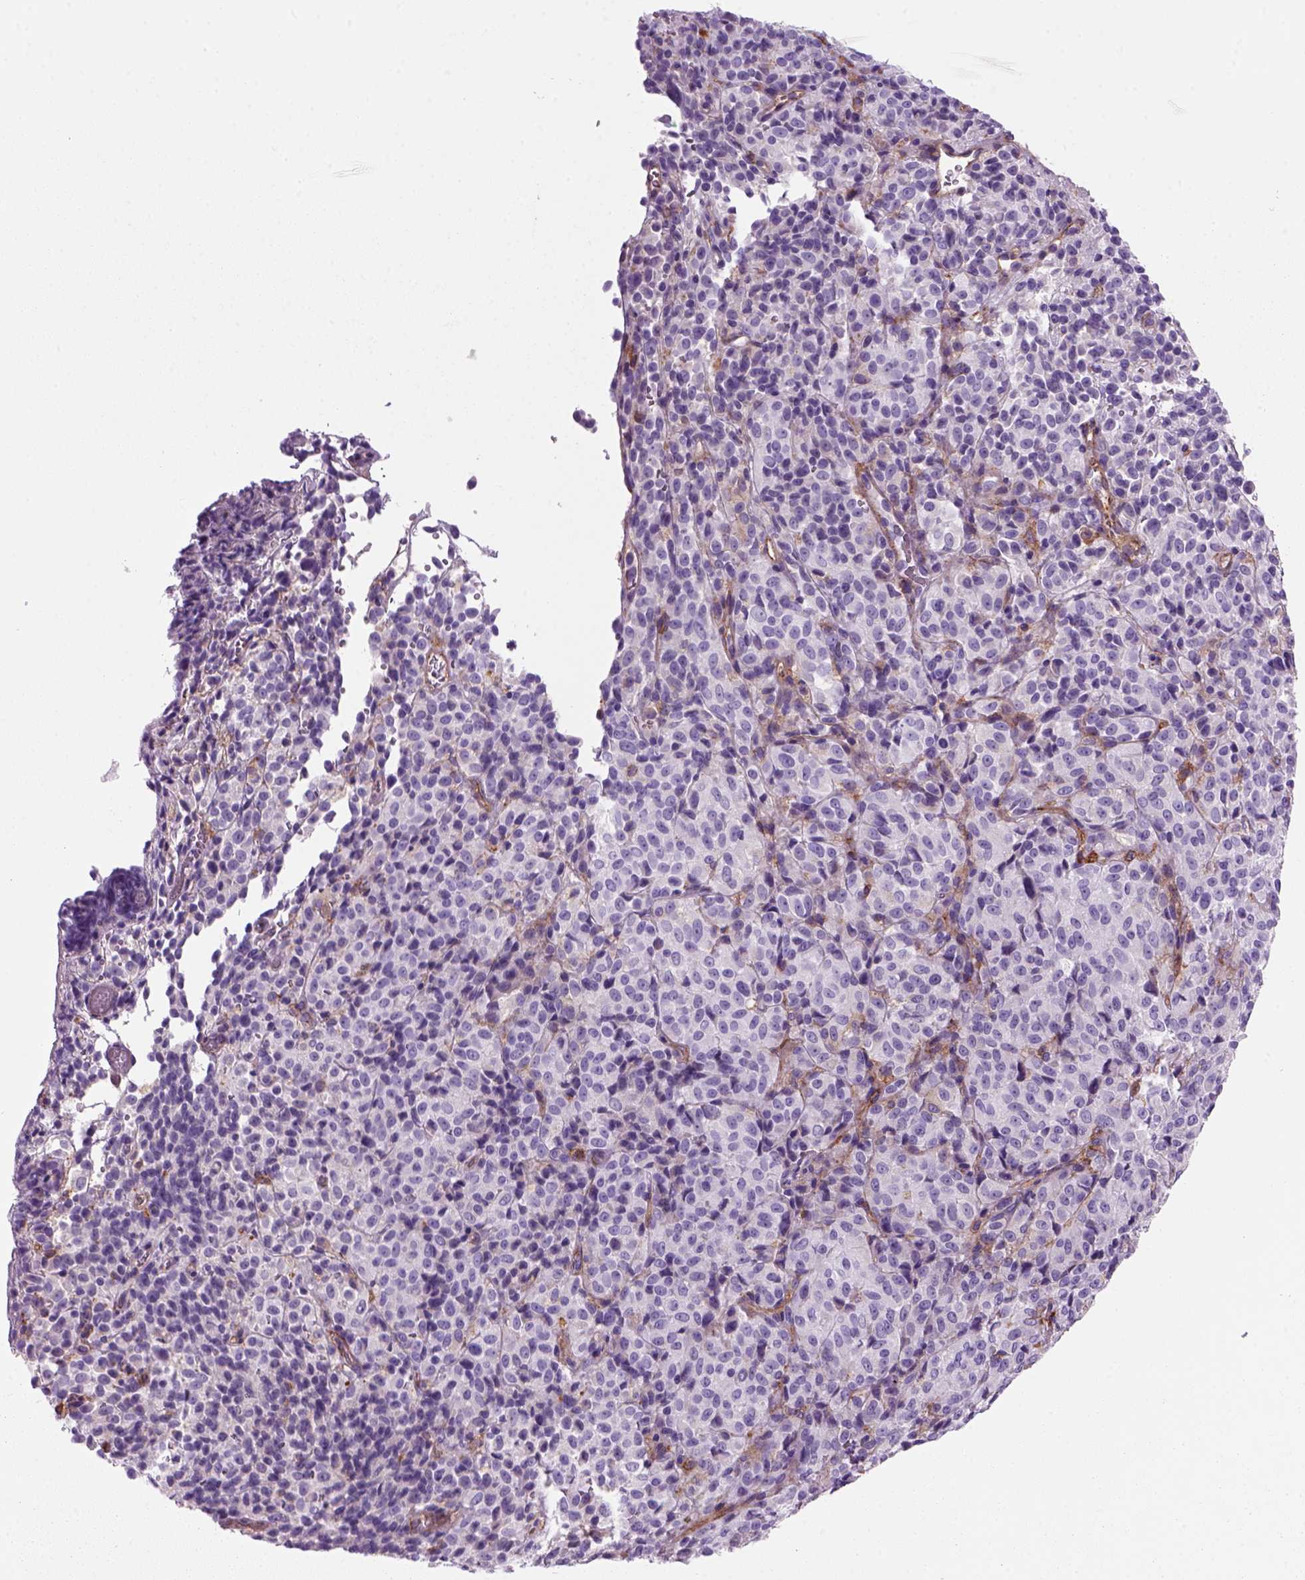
{"staining": {"intensity": "negative", "quantity": "none", "location": "none"}, "tissue": "melanoma", "cell_type": "Tumor cells", "image_type": "cancer", "snomed": [{"axis": "morphology", "description": "Malignant melanoma, Metastatic site"}, {"axis": "topography", "description": "Brain"}], "caption": "Tumor cells show no significant expression in malignant melanoma (metastatic site).", "gene": "MARCKS", "patient": {"sex": "female", "age": 56}}